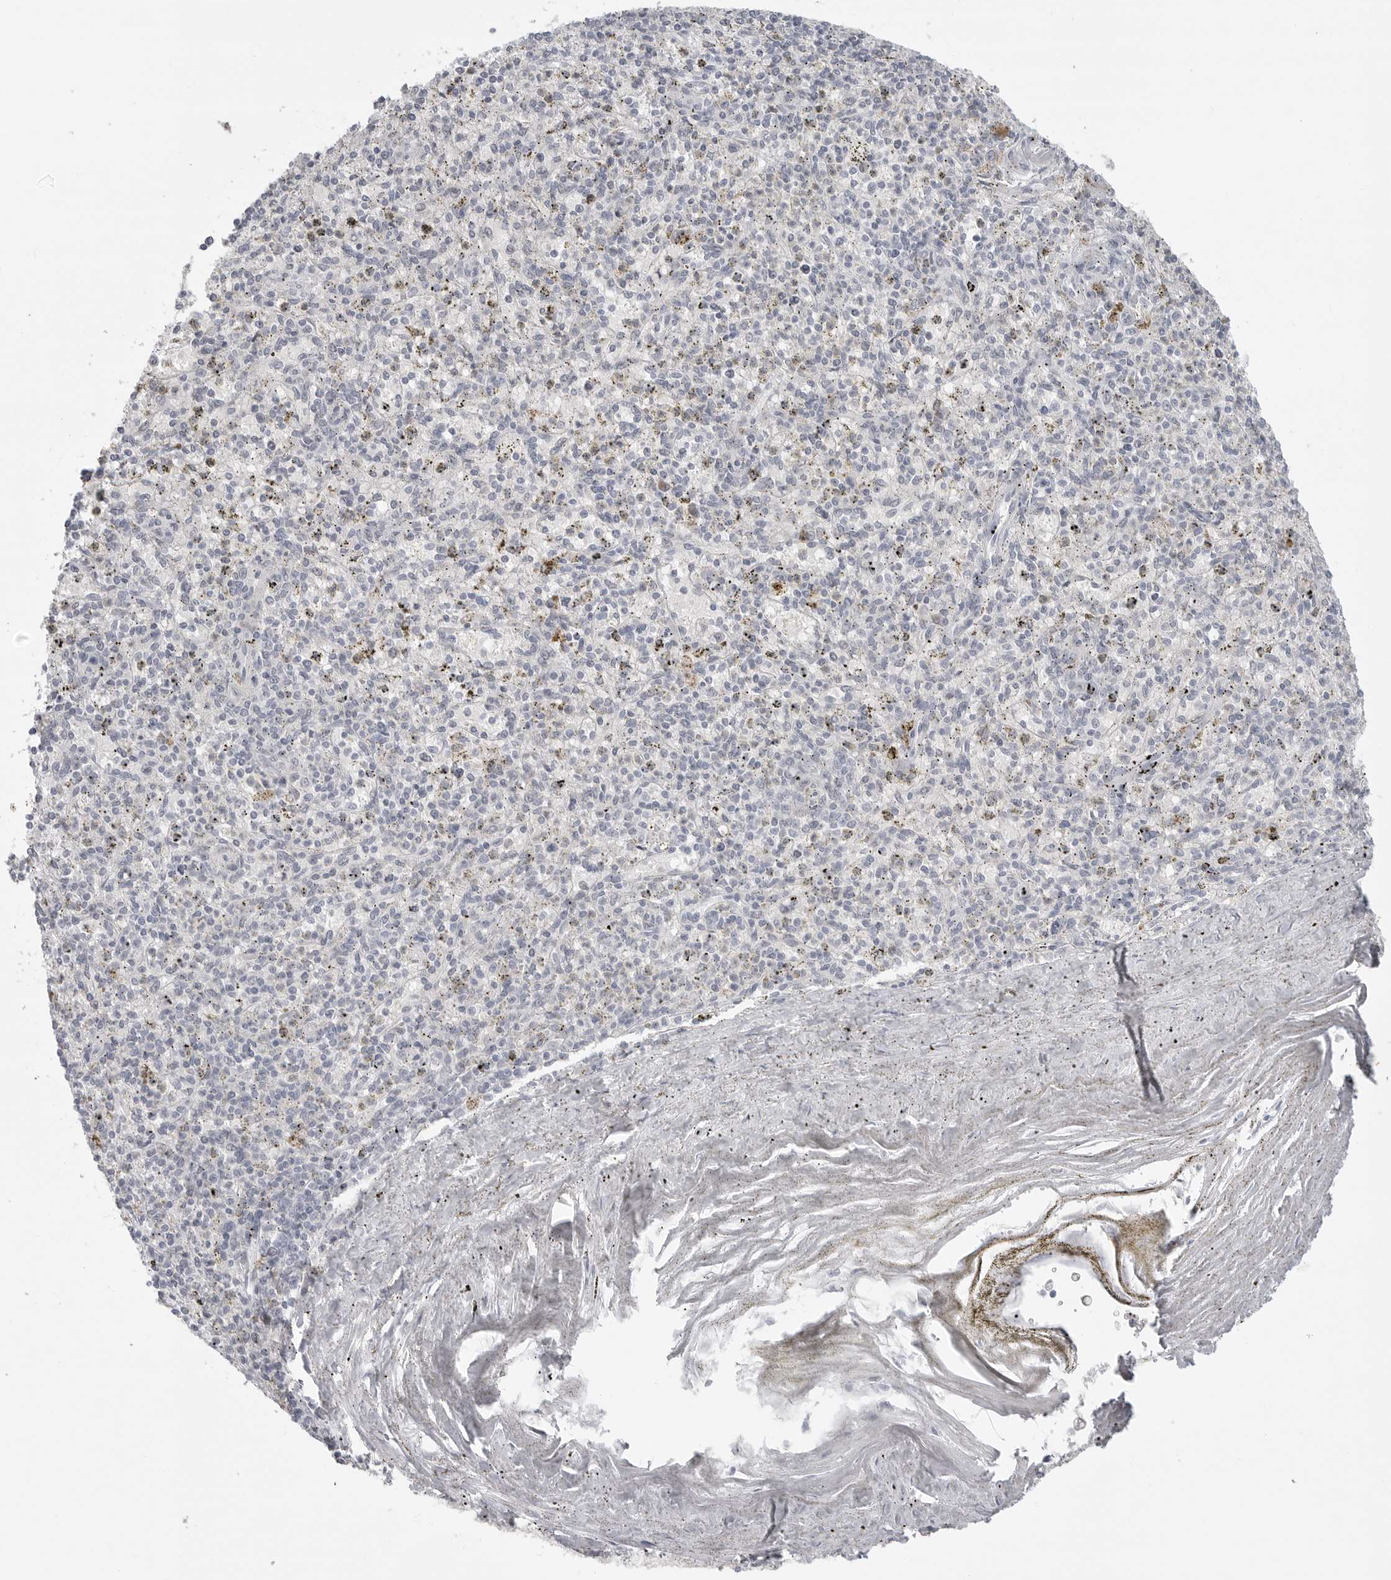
{"staining": {"intensity": "negative", "quantity": "none", "location": "none"}, "tissue": "spleen", "cell_type": "Cells in red pulp", "image_type": "normal", "snomed": [{"axis": "morphology", "description": "Normal tissue, NOS"}, {"axis": "topography", "description": "Spleen"}], "caption": "Histopathology image shows no significant protein staining in cells in red pulp of benign spleen.", "gene": "TCTN3", "patient": {"sex": "male", "age": 72}}